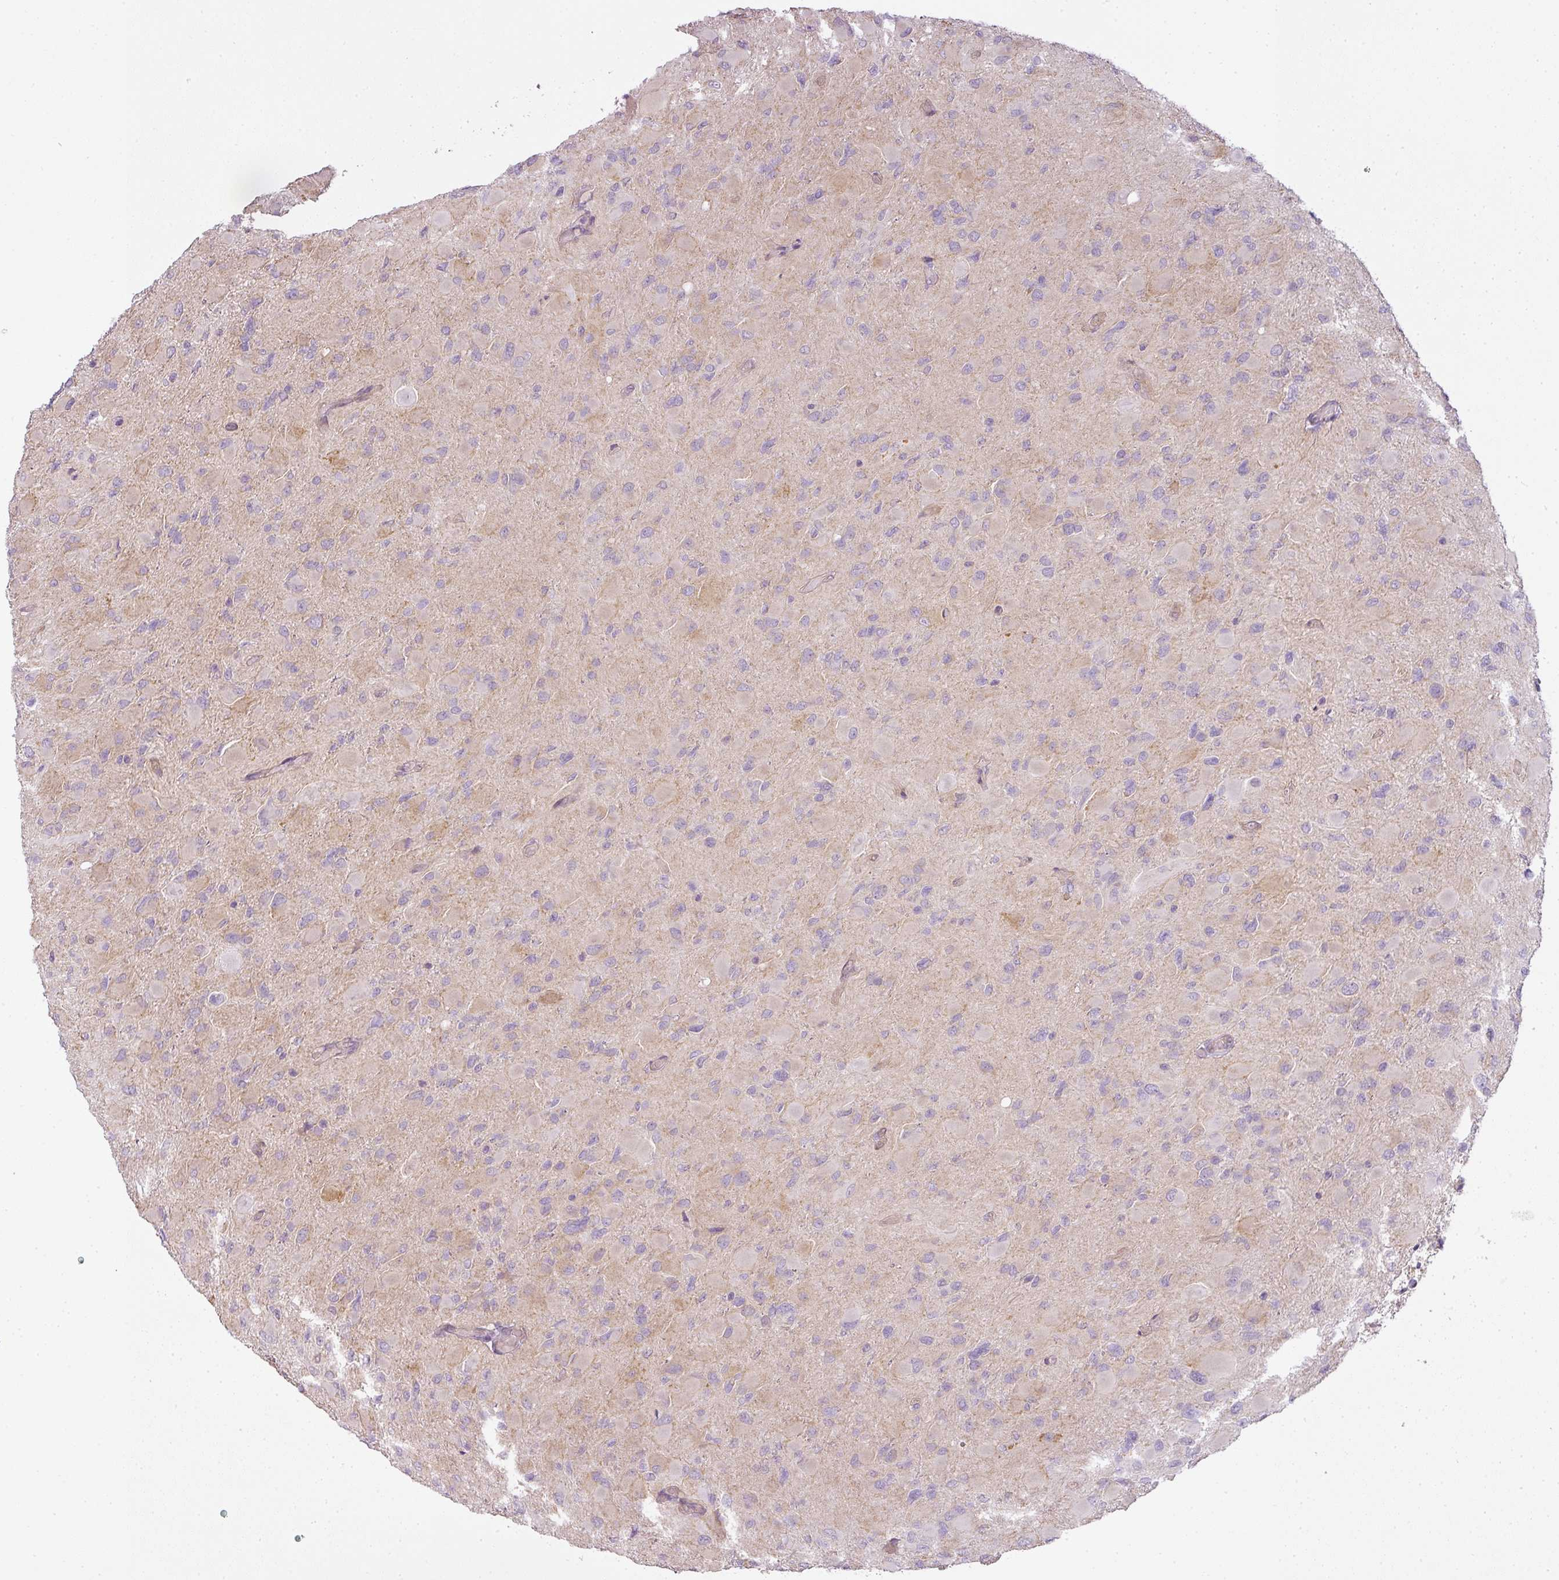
{"staining": {"intensity": "negative", "quantity": "none", "location": "none"}, "tissue": "glioma", "cell_type": "Tumor cells", "image_type": "cancer", "snomed": [{"axis": "morphology", "description": "Glioma, malignant, High grade"}, {"axis": "topography", "description": "Cerebral cortex"}], "caption": "There is no significant staining in tumor cells of malignant glioma (high-grade). (IHC, brightfield microscopy, high magnification).", "gene": "LY75", "patient": {"sex": "female", "age": 36}}